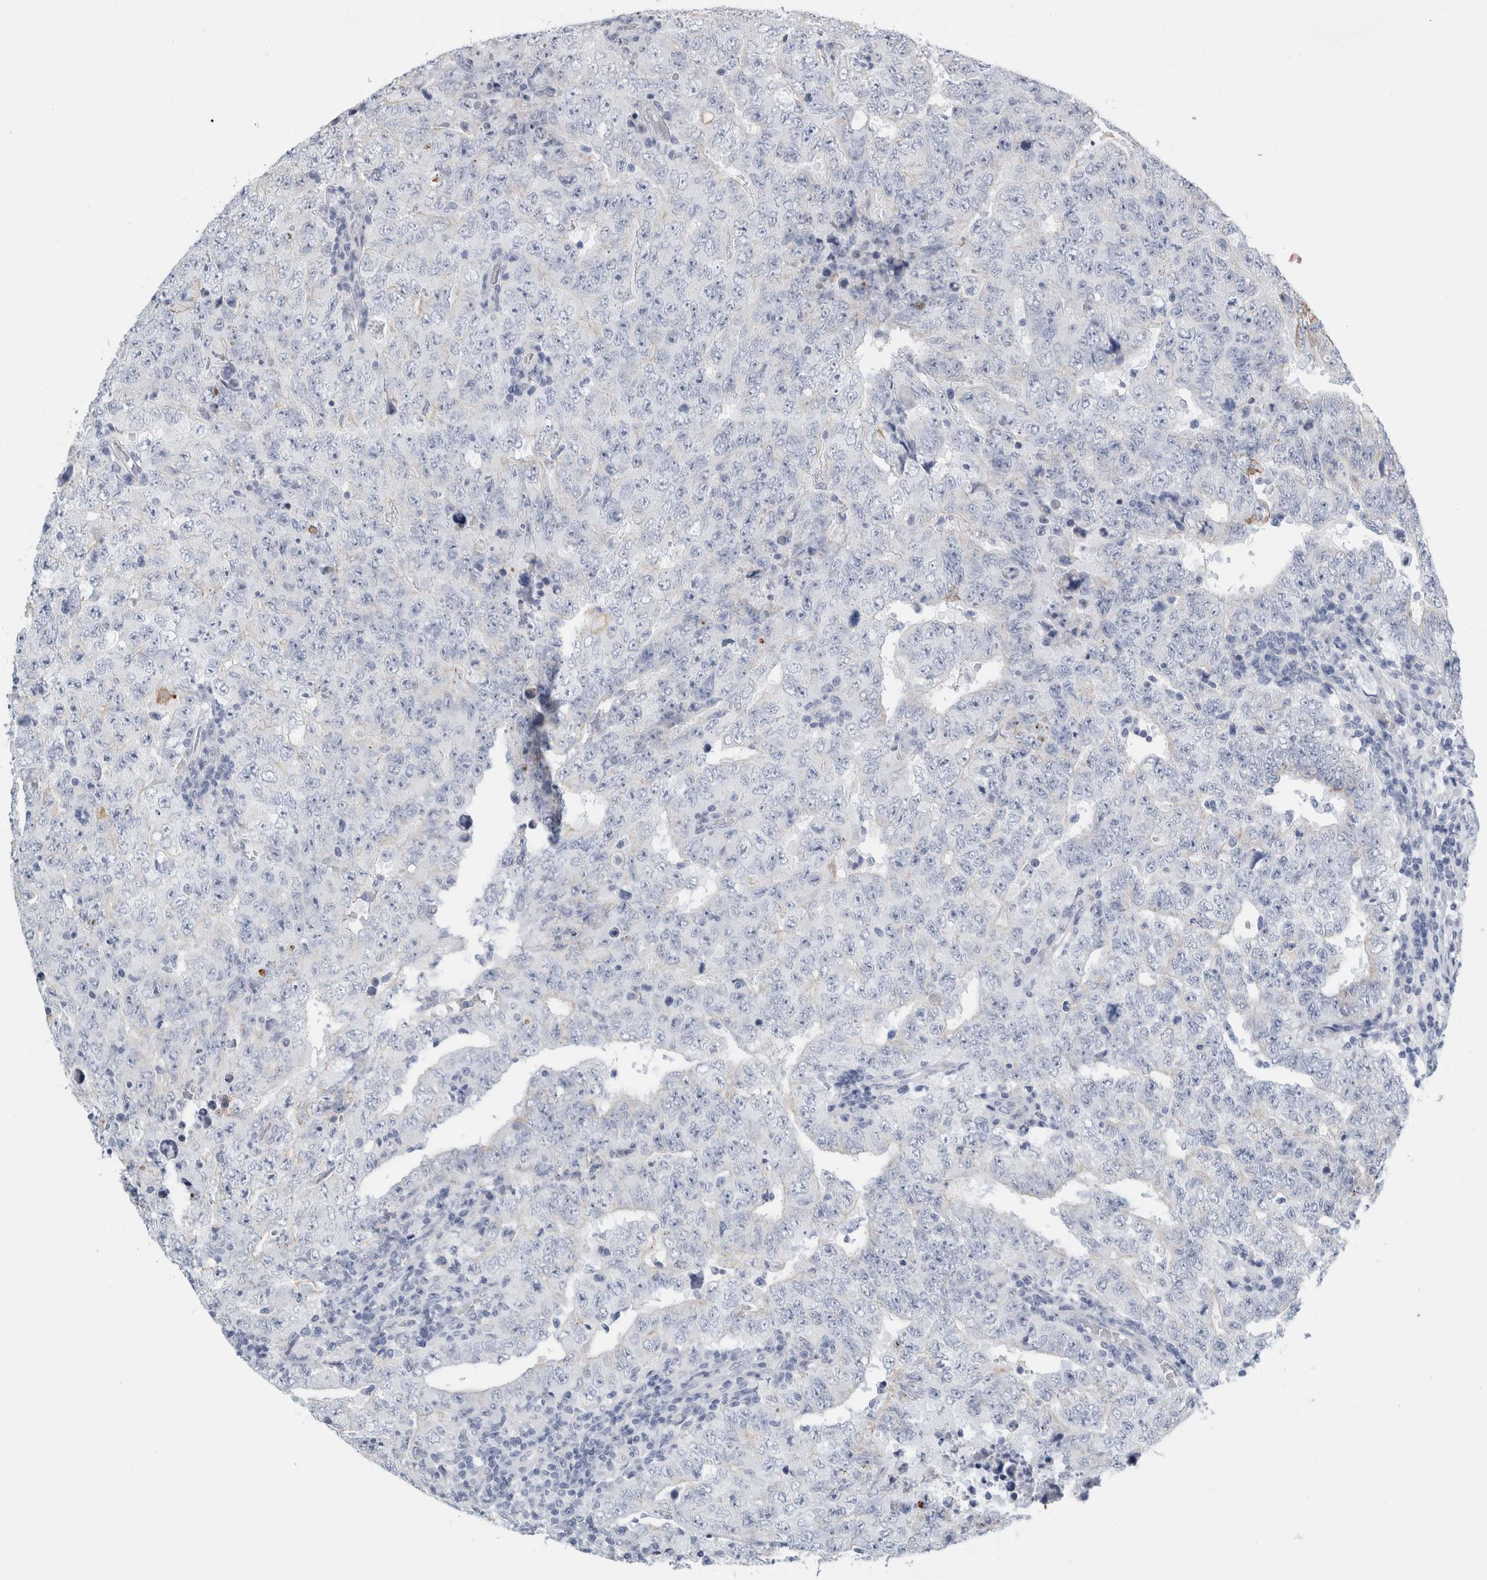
{"staining": {"intensity": "negative", "quantity": "none", "location": "none"}, "tissue": "testis cancer", "cell_type": "Tumor cells", "image_type": "cancer", "snomed": [{"axis": "morphology", "description": "Carcinoma, Embryonal, NOS"}, {"axis": "topography", "description": "Testis"}], "caption": "The IHC photomicrograph has no significant positivity in tumor cells of testis cancer tissue. (Brightfield microscopy of DAB (3,3'-diaminobenzidine) IHC at high magnification).", "gene": "RPH3AL", "patient": {"sex": "male", "age": 26}}